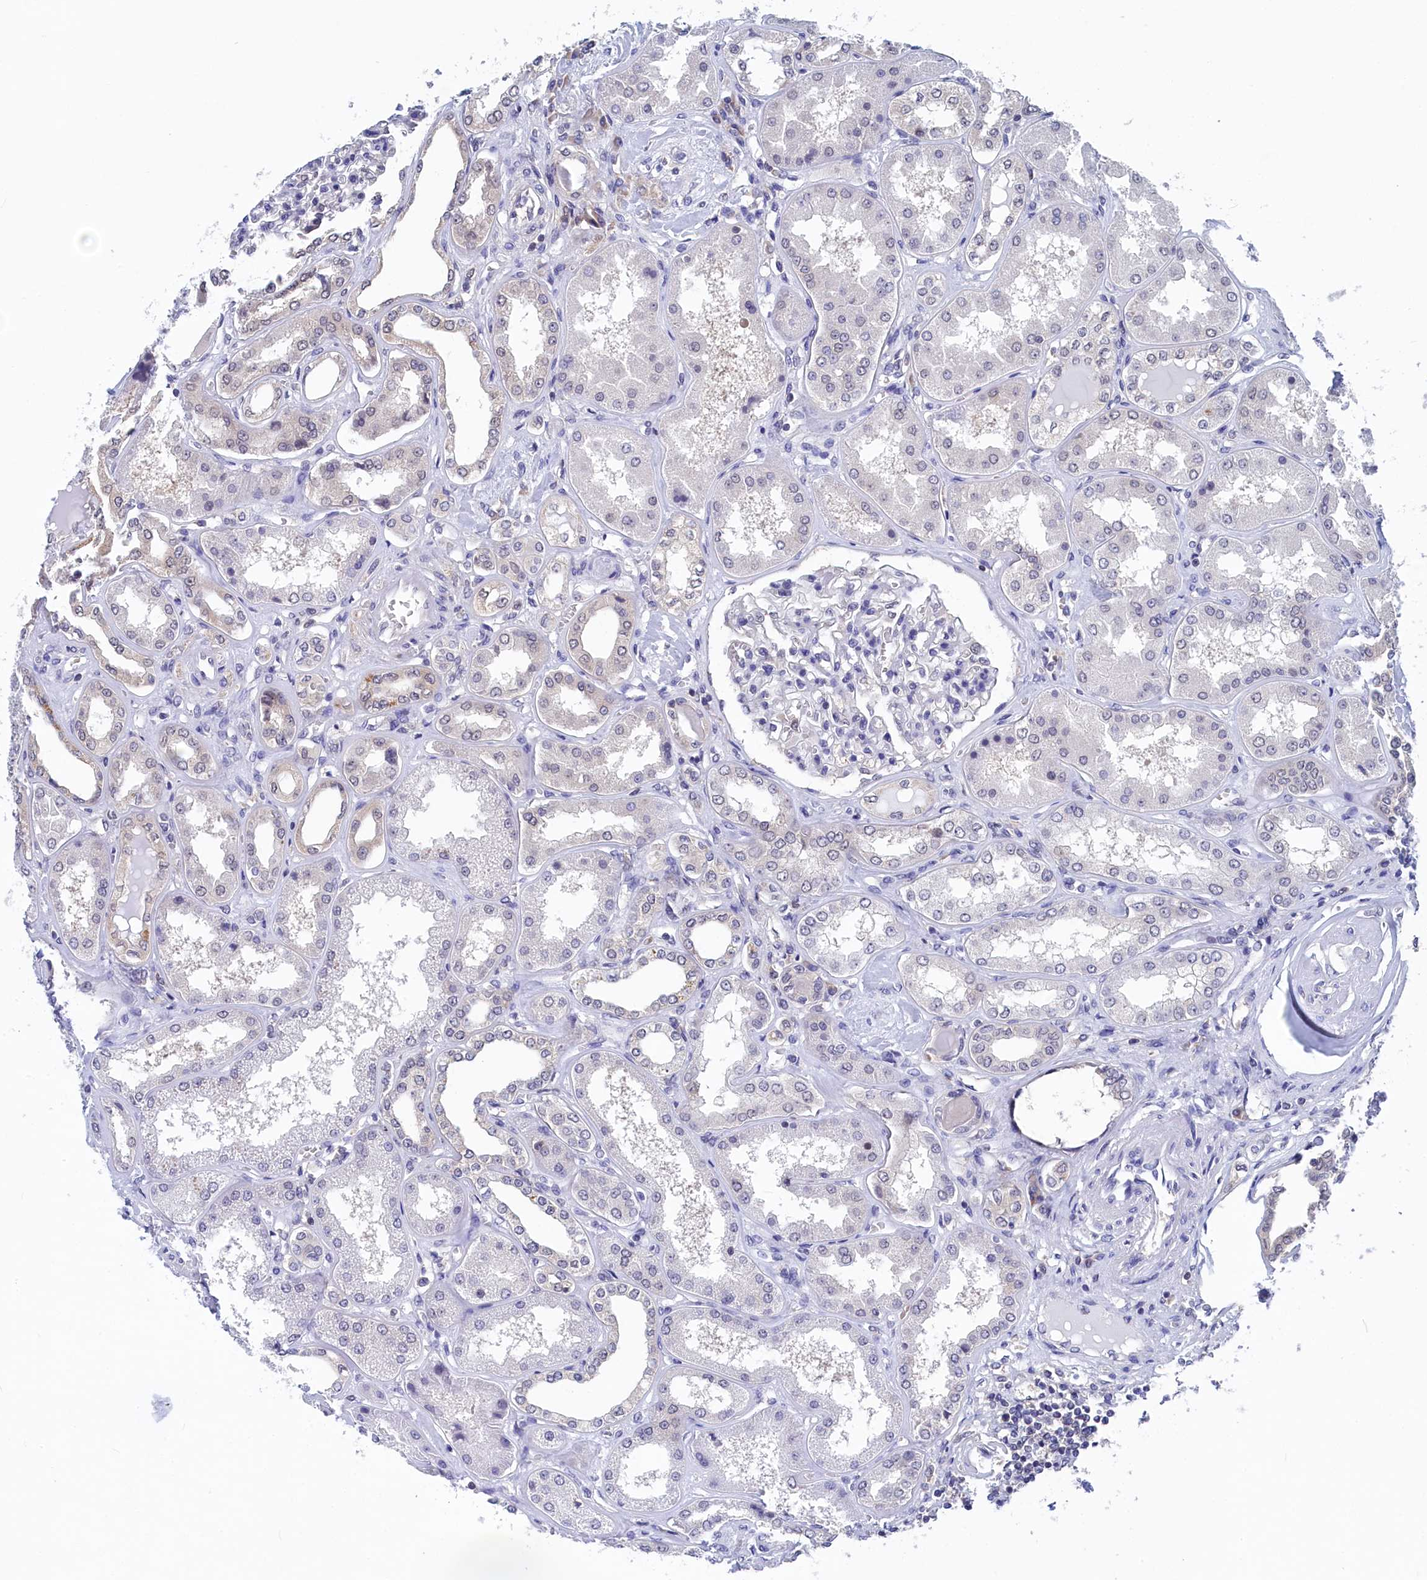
{"staining": {"intensity": "negative", "quantity": "none", "location": "none"}, "tissue": "kidney", "cell_type": "Cells in glomeruli", "image_type": "normal", "snomed": [{"axis": "morphology", "description": "Normal tissue, NOS"}, {"axis": "topography", "description": "Kidney"}], "caption": "High power microscopy histopathology image of an immunohistochemistry photomicrograph of unremarkable kidney, revealing no significant expression in cells in glomeruli.", "gene": "PGP", "patient": {"sex": "female", "age": 56}}